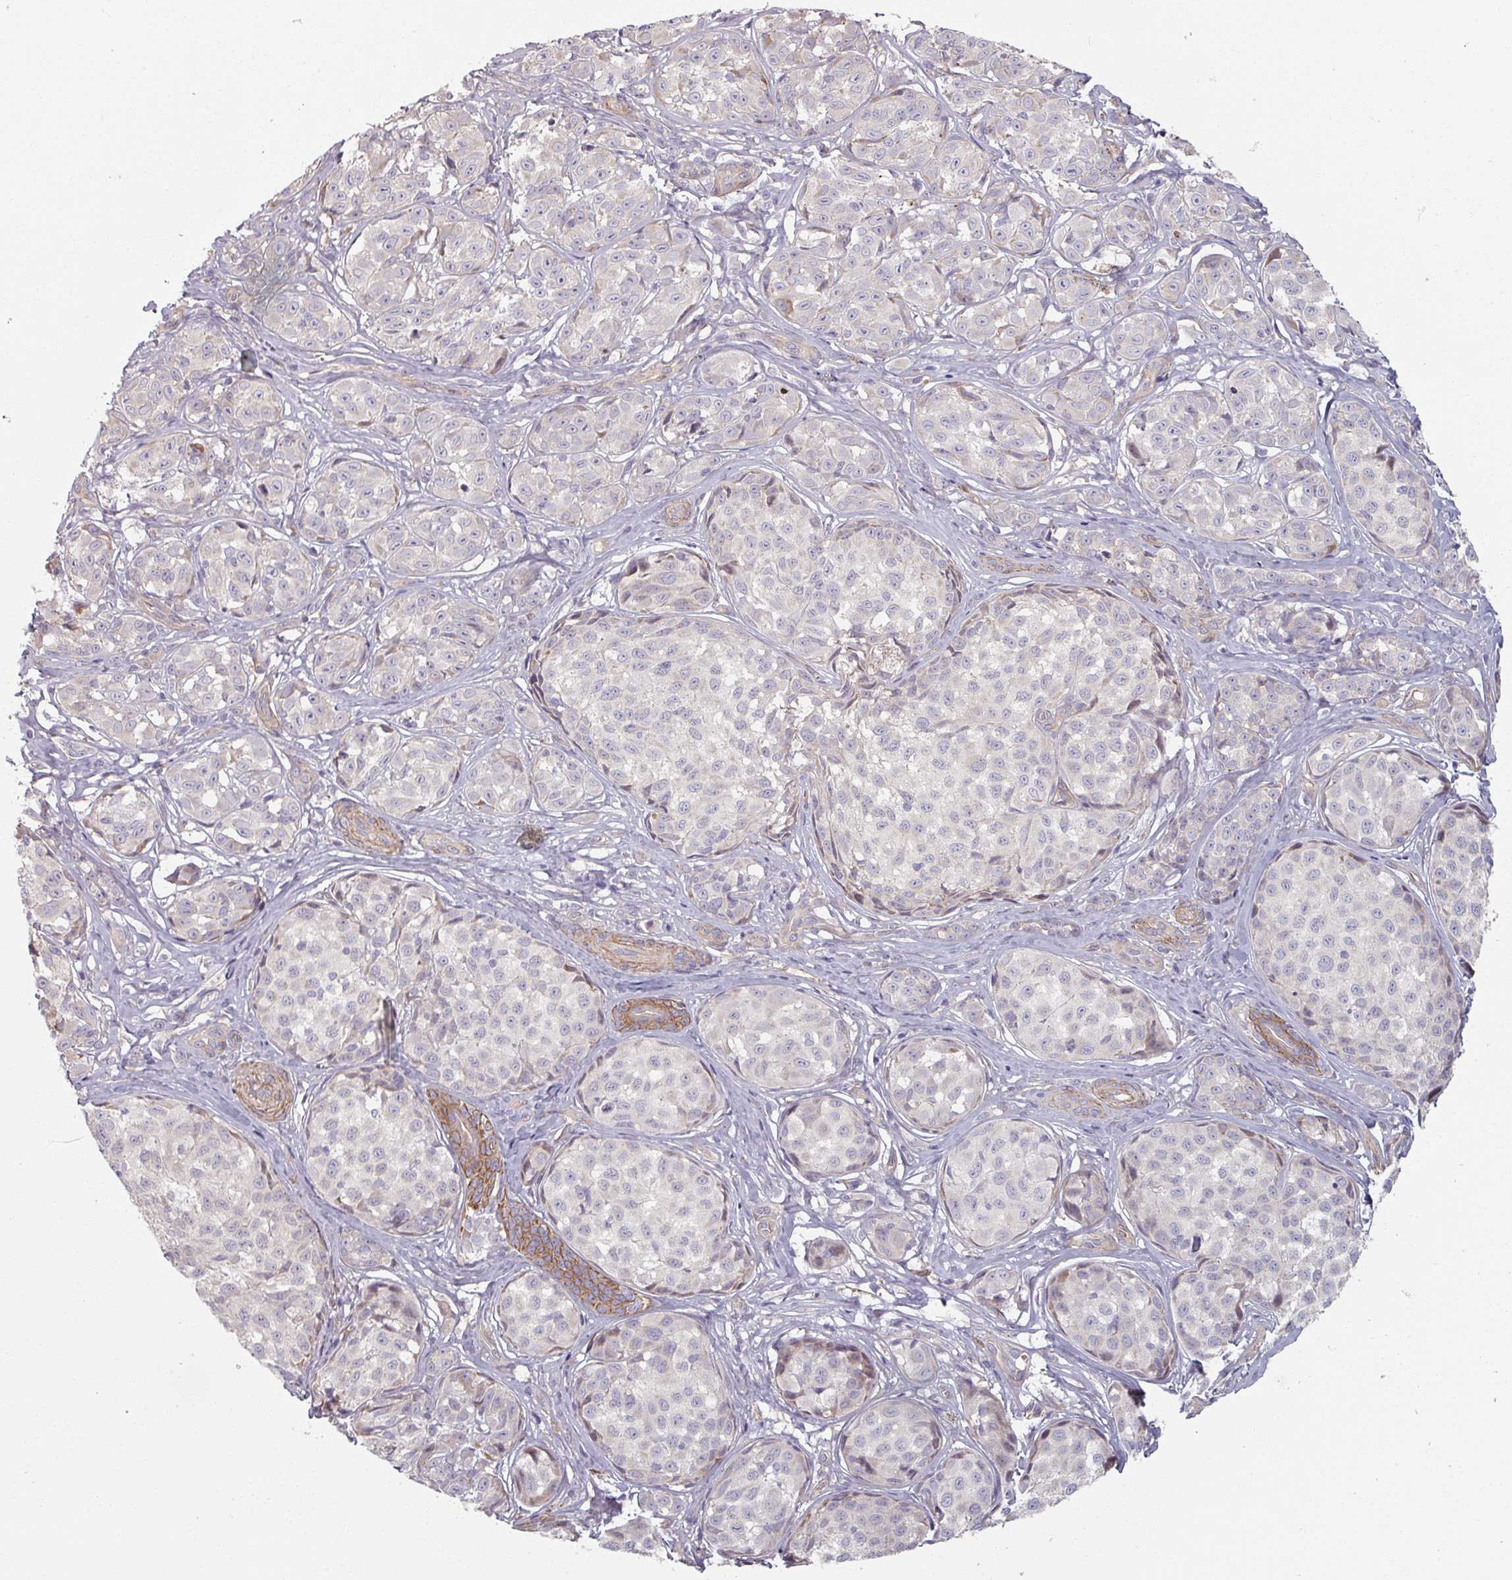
{"staining": {"intensity": "negative", "quantity": "none", "location": "none"}, "tissue": "melanoma", "cell_type": "Tumor cells", "image_type": "cancer", "snomed": [{"axis": "morphology", "description": "Malignant melanoma, NOS"}, {"axis": "topography", "description": "Skin"}], "caption": "Immunohistochemistry (IHC) of melanoma exhibits no staining in tumor cells.", "gene": "C4BPB", "patient": {"sex": "female", "age": 35}}